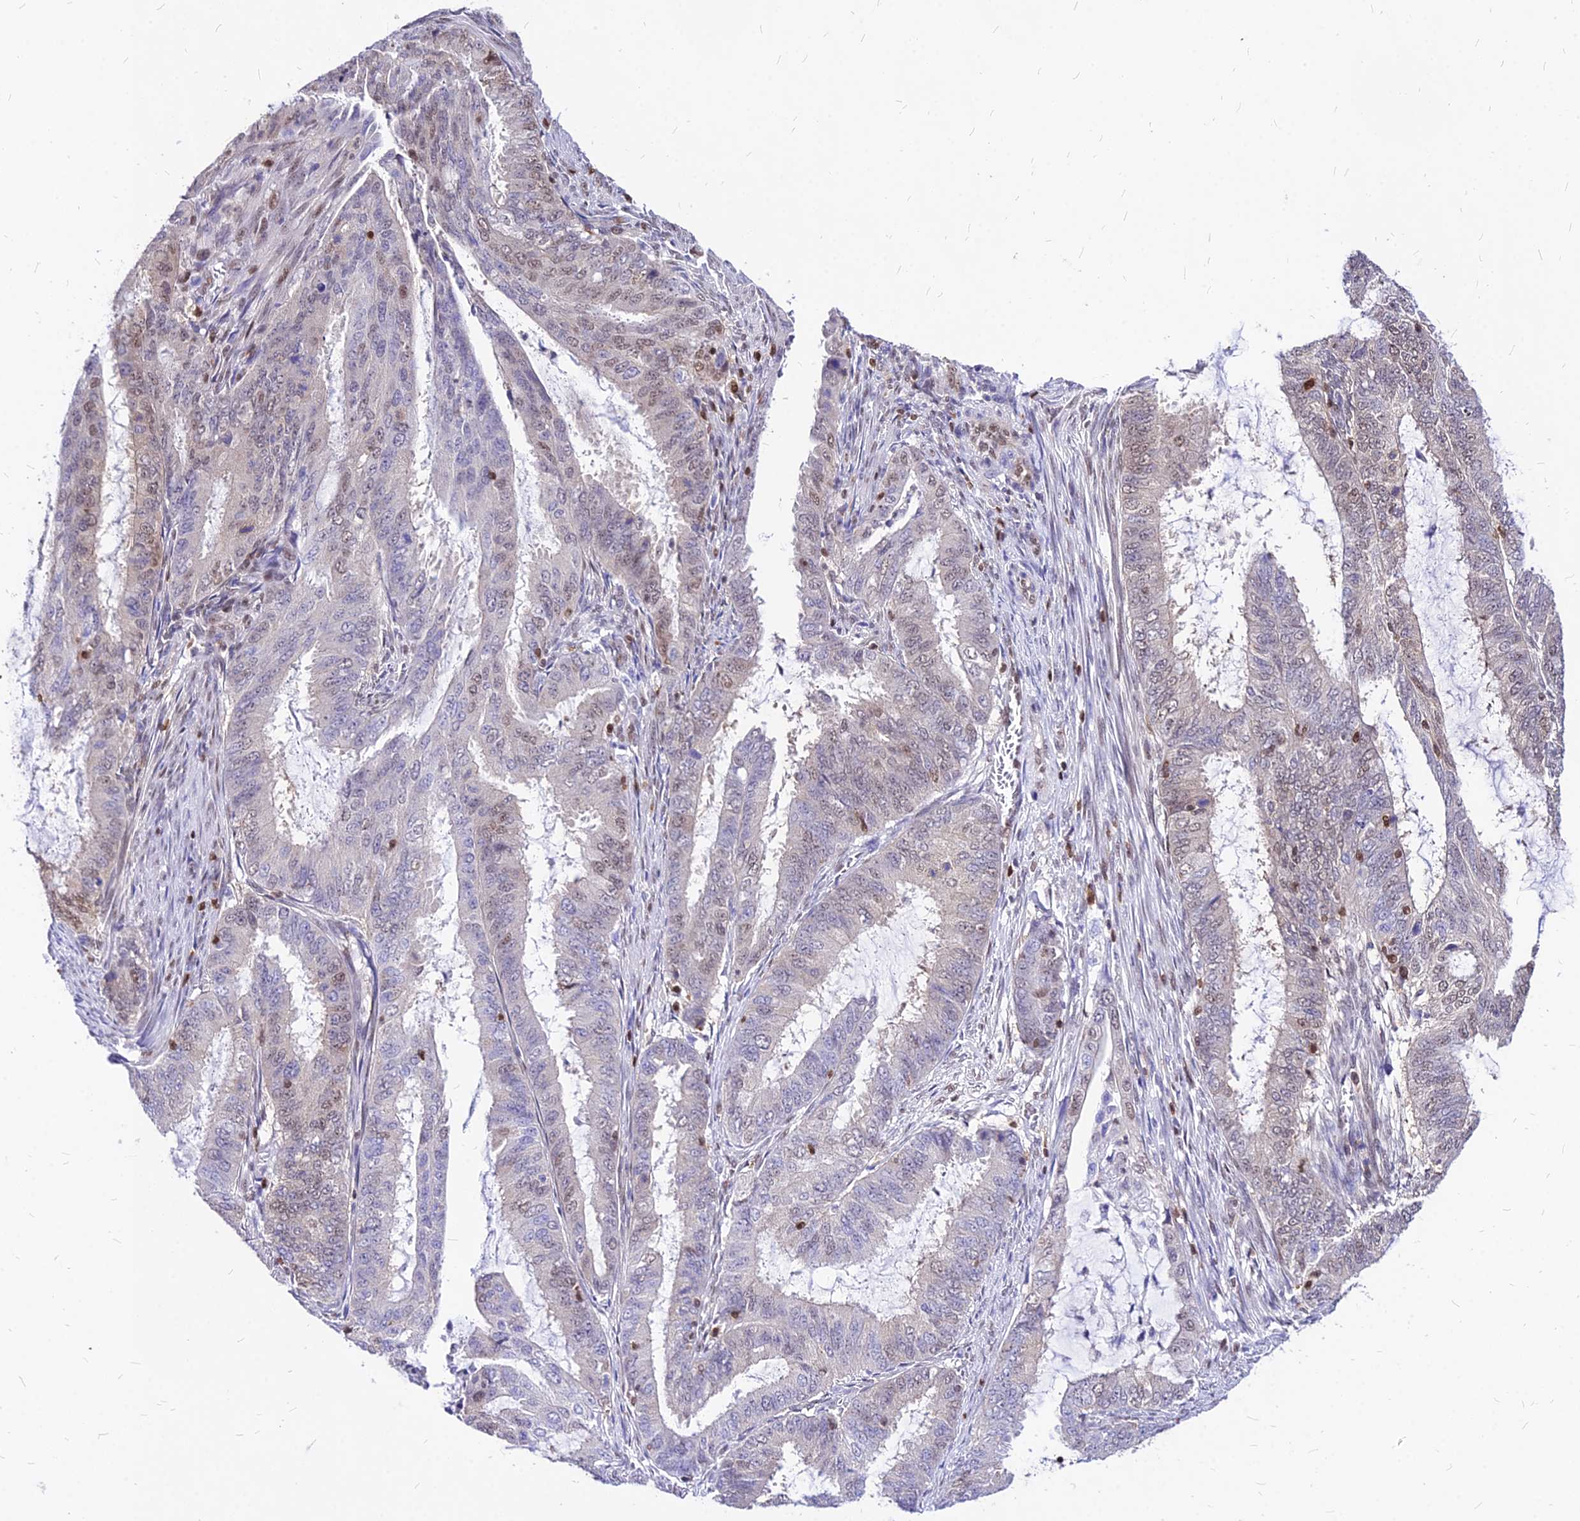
{"staining": {"intensity": "weak", "quantity": "<25%", "location": "nuclear"}, "tissue": "endometrial cancer", "cell_type": "Tumor cells", "image_type": "cancer", "snomed": [{"axis": "morphology", "description": "Adenocarcinoma, NOS"}, {"axis": "topography", "description": "Endometrium"}], "caption": "Endometrial cancer was stained to show a protein in brown. There is no significant expression in tumor cells.", "gene": "PAXX", "patient": {"sex": "female", "age": 51}}